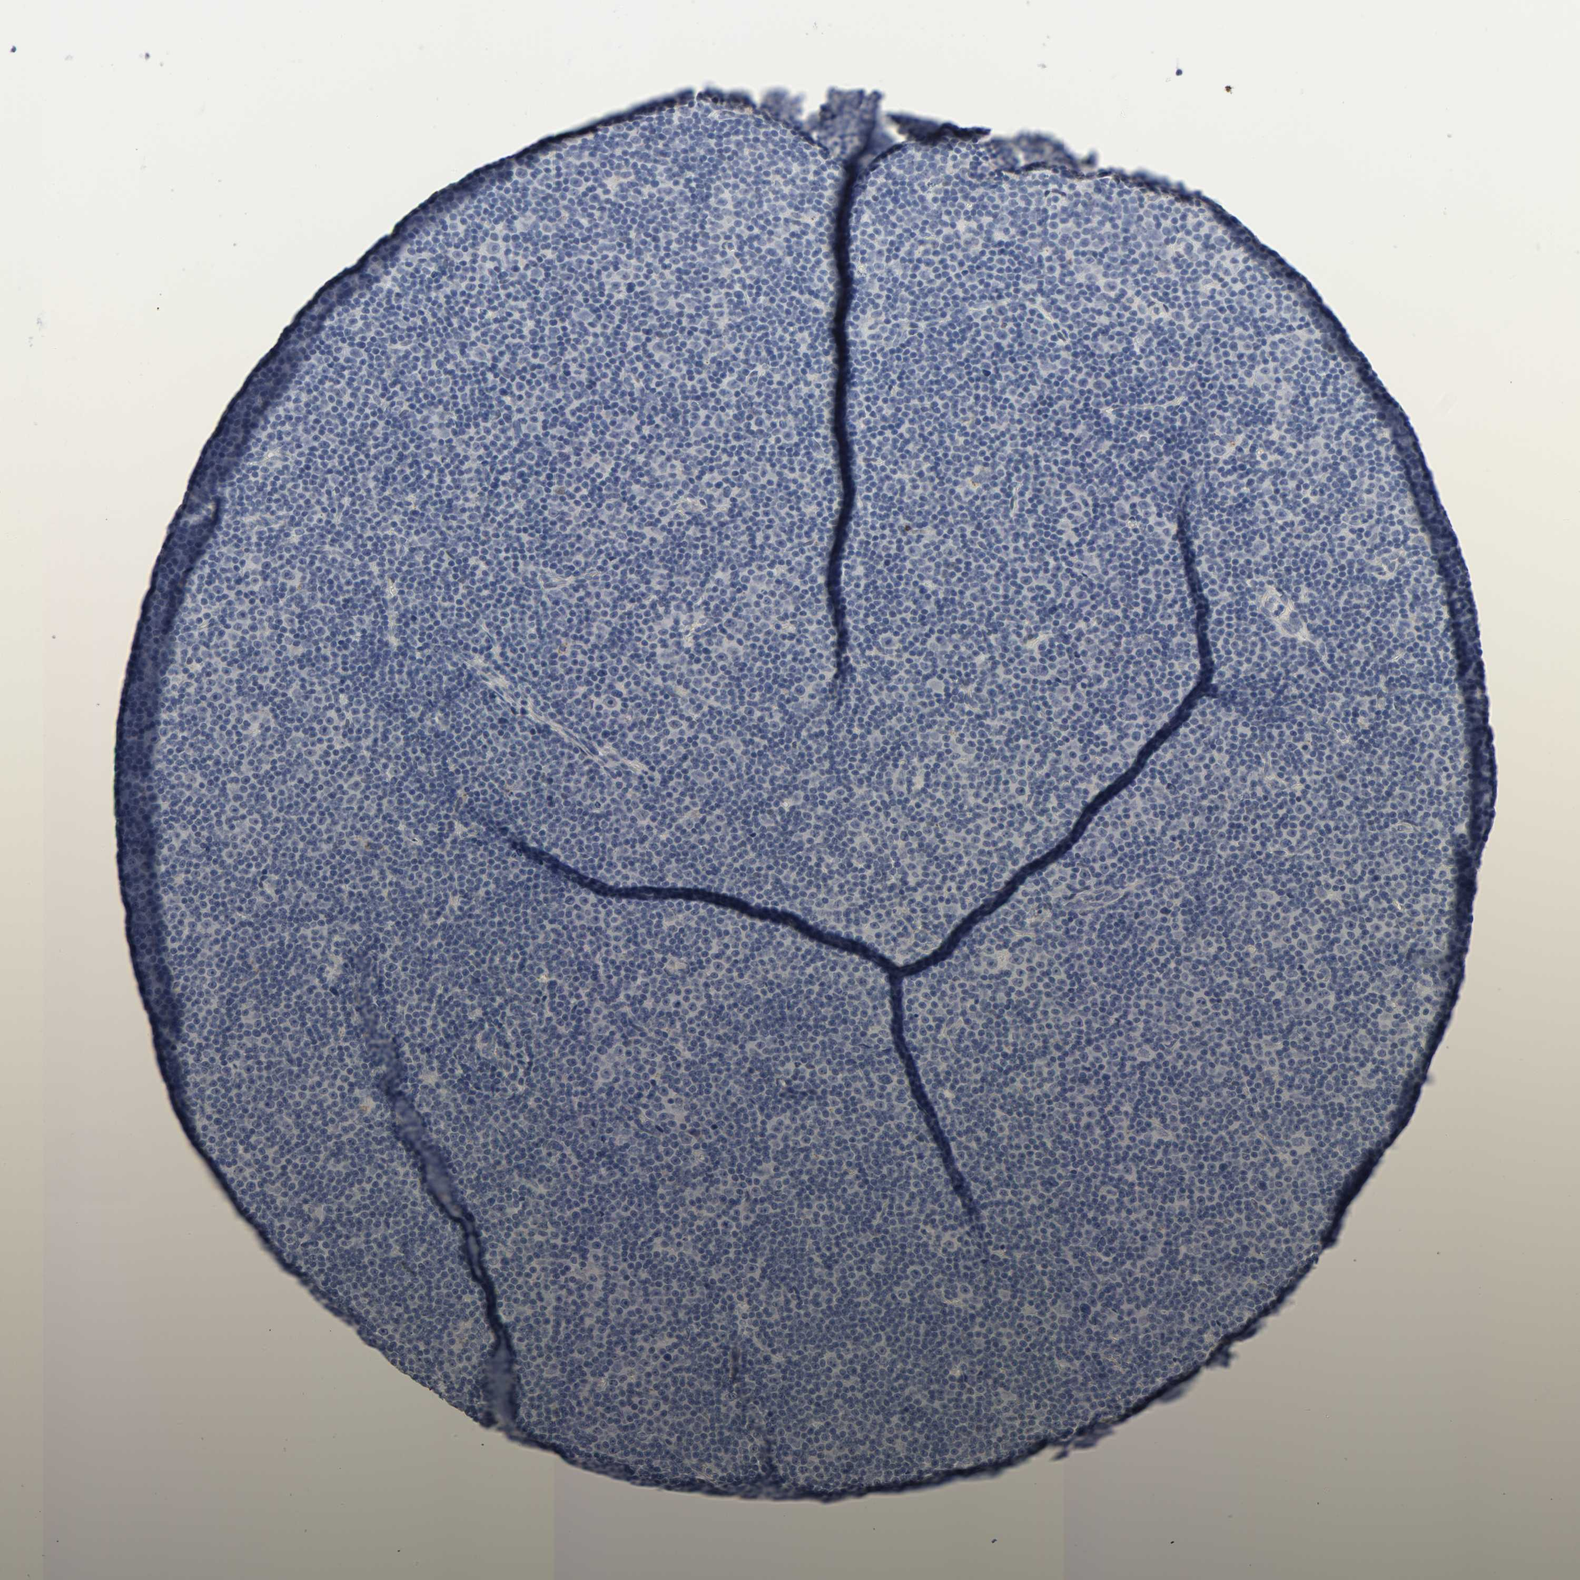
{"staining": {"intensity": "negative", "quantity": "none", "location": "none"}, "tissue": "lymphoma", "cell_type": "Tumor cells", "image_type": "cancer", "snomed": [{"axis": "morphology", "description": "Malignant lymphoma, non-Hodgkin's type, Low grade"}, {"axis": "topography", "description": "Lymph node"}], "caption": "The micrograph reveals no staining of tumor cells in lymphoma.", "gene": "SALL2", "patient": {"sex": "female", "age": 67}}